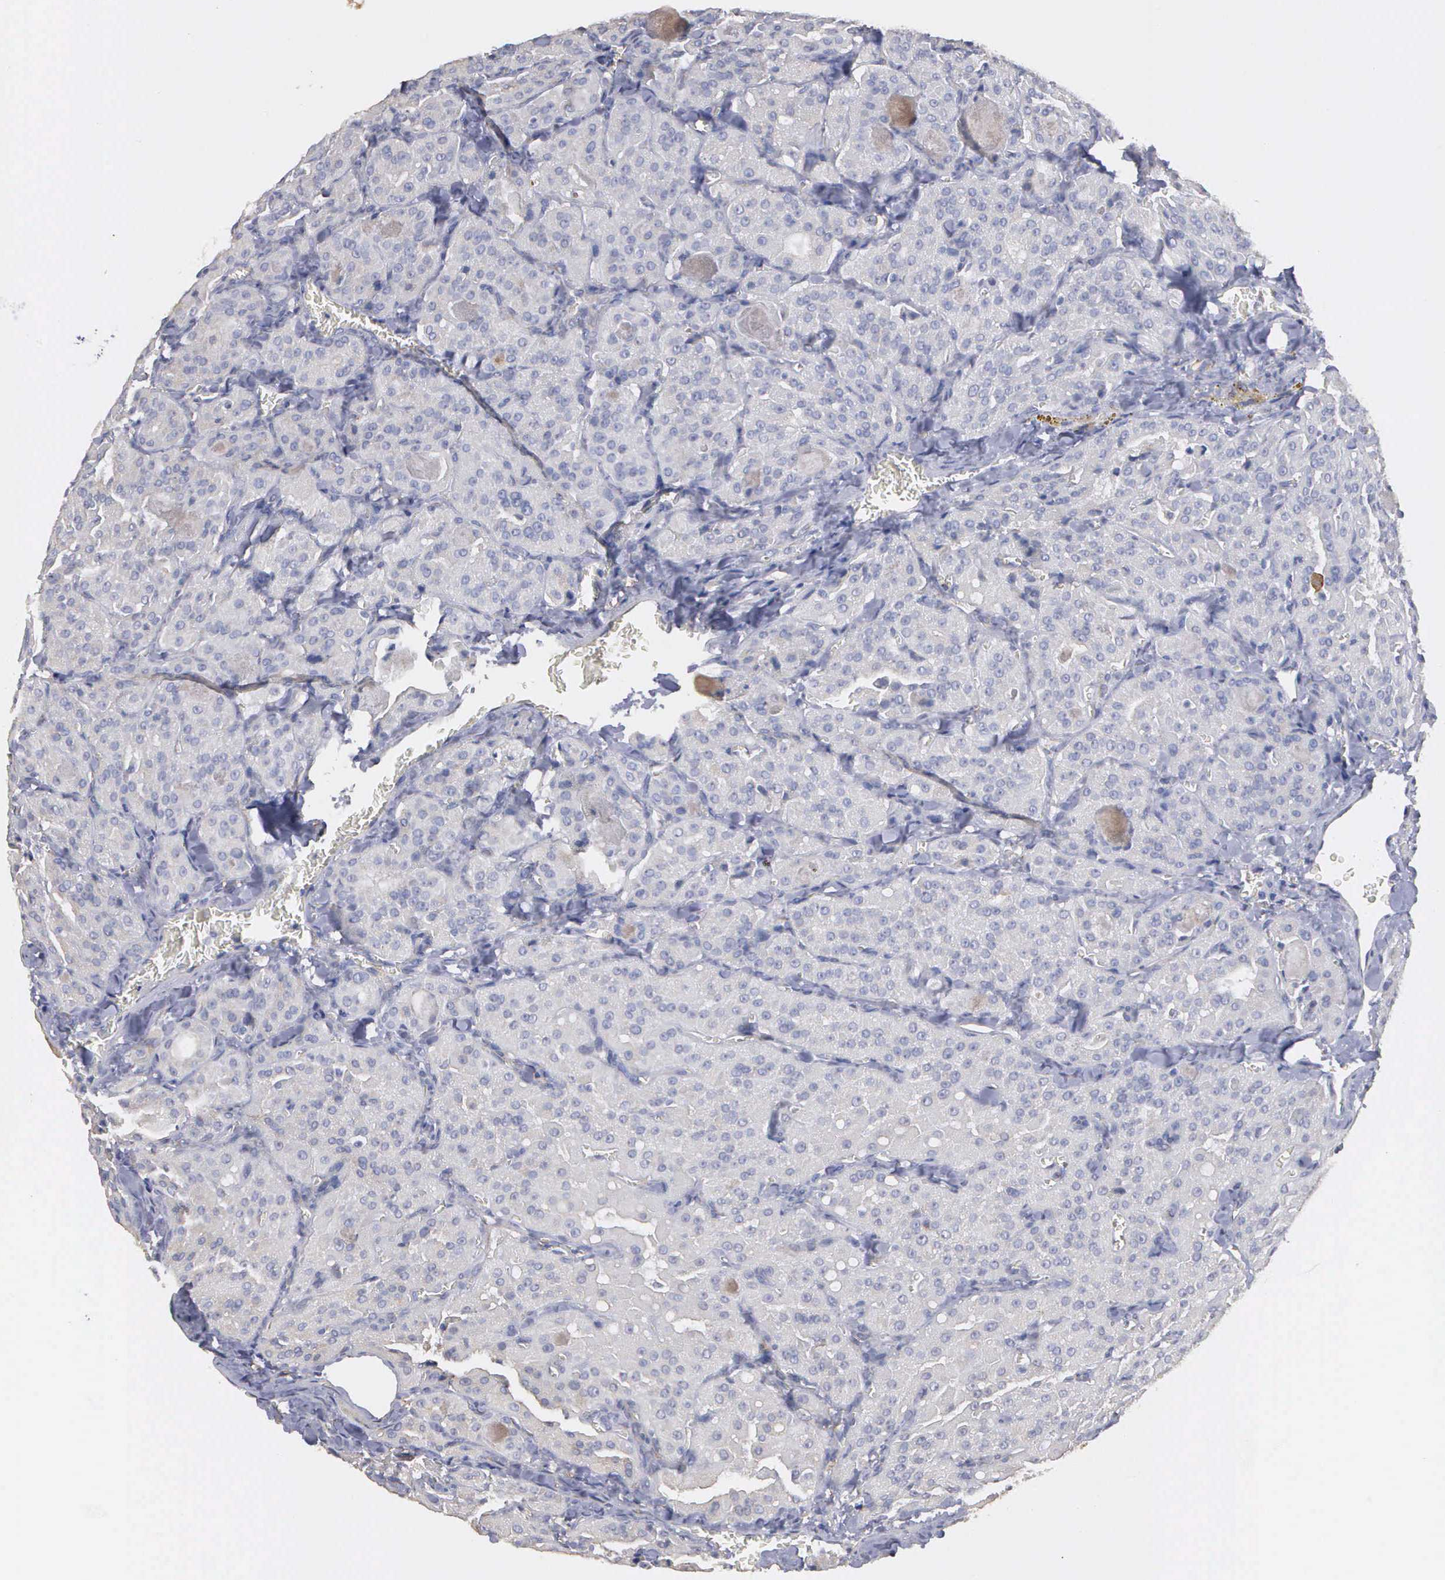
{"staining": {"intensity": "negative", "quantity": "none", "location": "none"}, "tissue": "thyroid cancer", "cell_type": "Tumor cells", "image_type": "cancer", "snomed": [{"axis": "morphology", "description": "Carcinoma, NOS"}, {"axis": "topography", "description": "Thyroid gland"}], "caption": "Thyroid cancer (carcinoma) was stained to show a protein in brown. There is no significant expression in tumor cells.", "gene": "LIN52", "patient": {"sex": "male", "age": 76}}